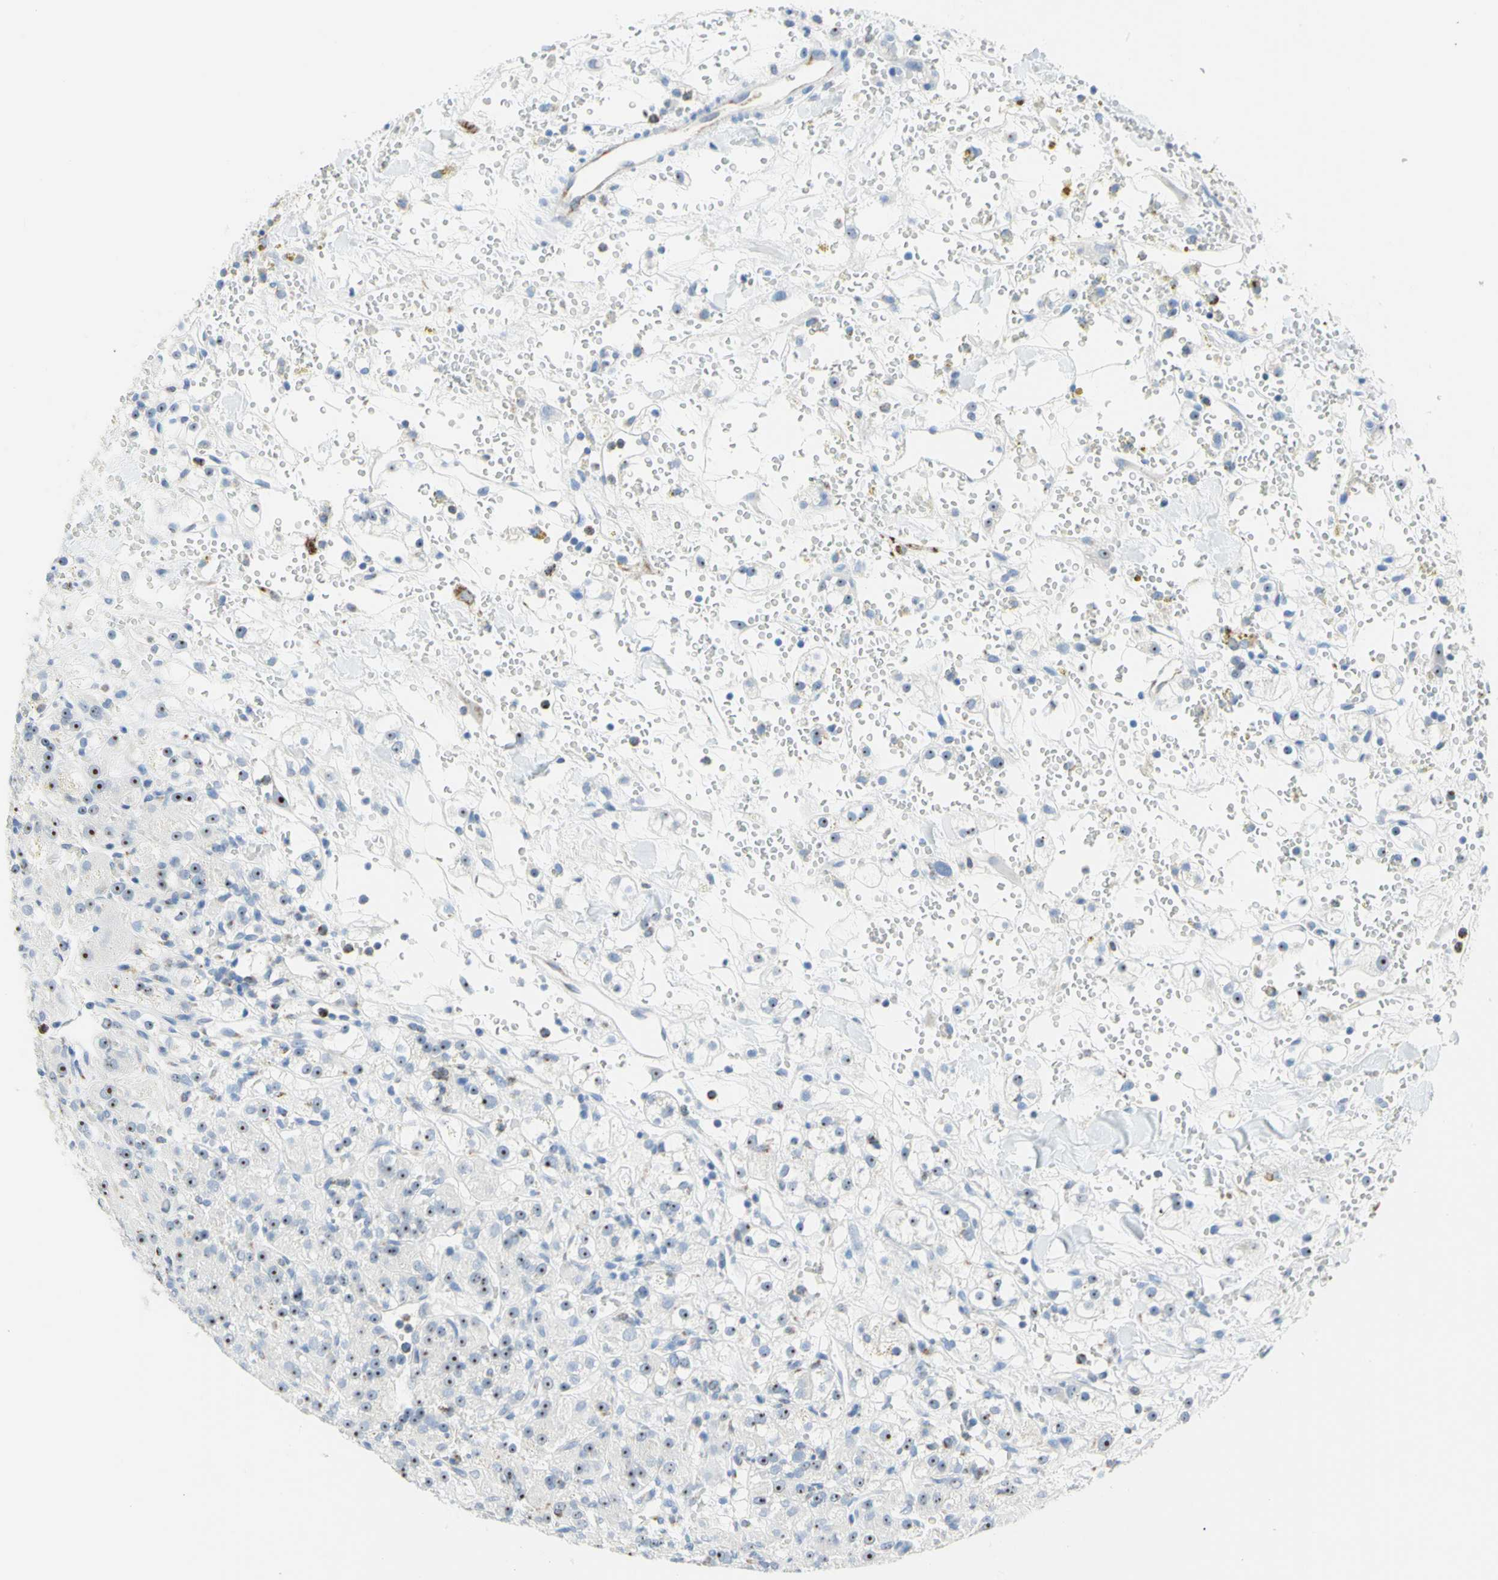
{"staining": {"intensity": "moderate", "quantity": "25%-75%", "location": "nuclear"}, "tissue": "renal cancer", "cell_type": "Tumor cells", "image_type": "cancer", "snomed": [{"axis": "morphology", "description": "Adenocarcinoma, NOS"}, {"axis": "topography", "description": "Kidney"}], "caption": "Adenocarcinoma (renal) stained with a brown dye demonstrates moderate nuclear positive staining in approximately 25%-75% of tumor cells.", "gene": "CYSLTR1", "patient": {"sex": "male", "age": 61}}